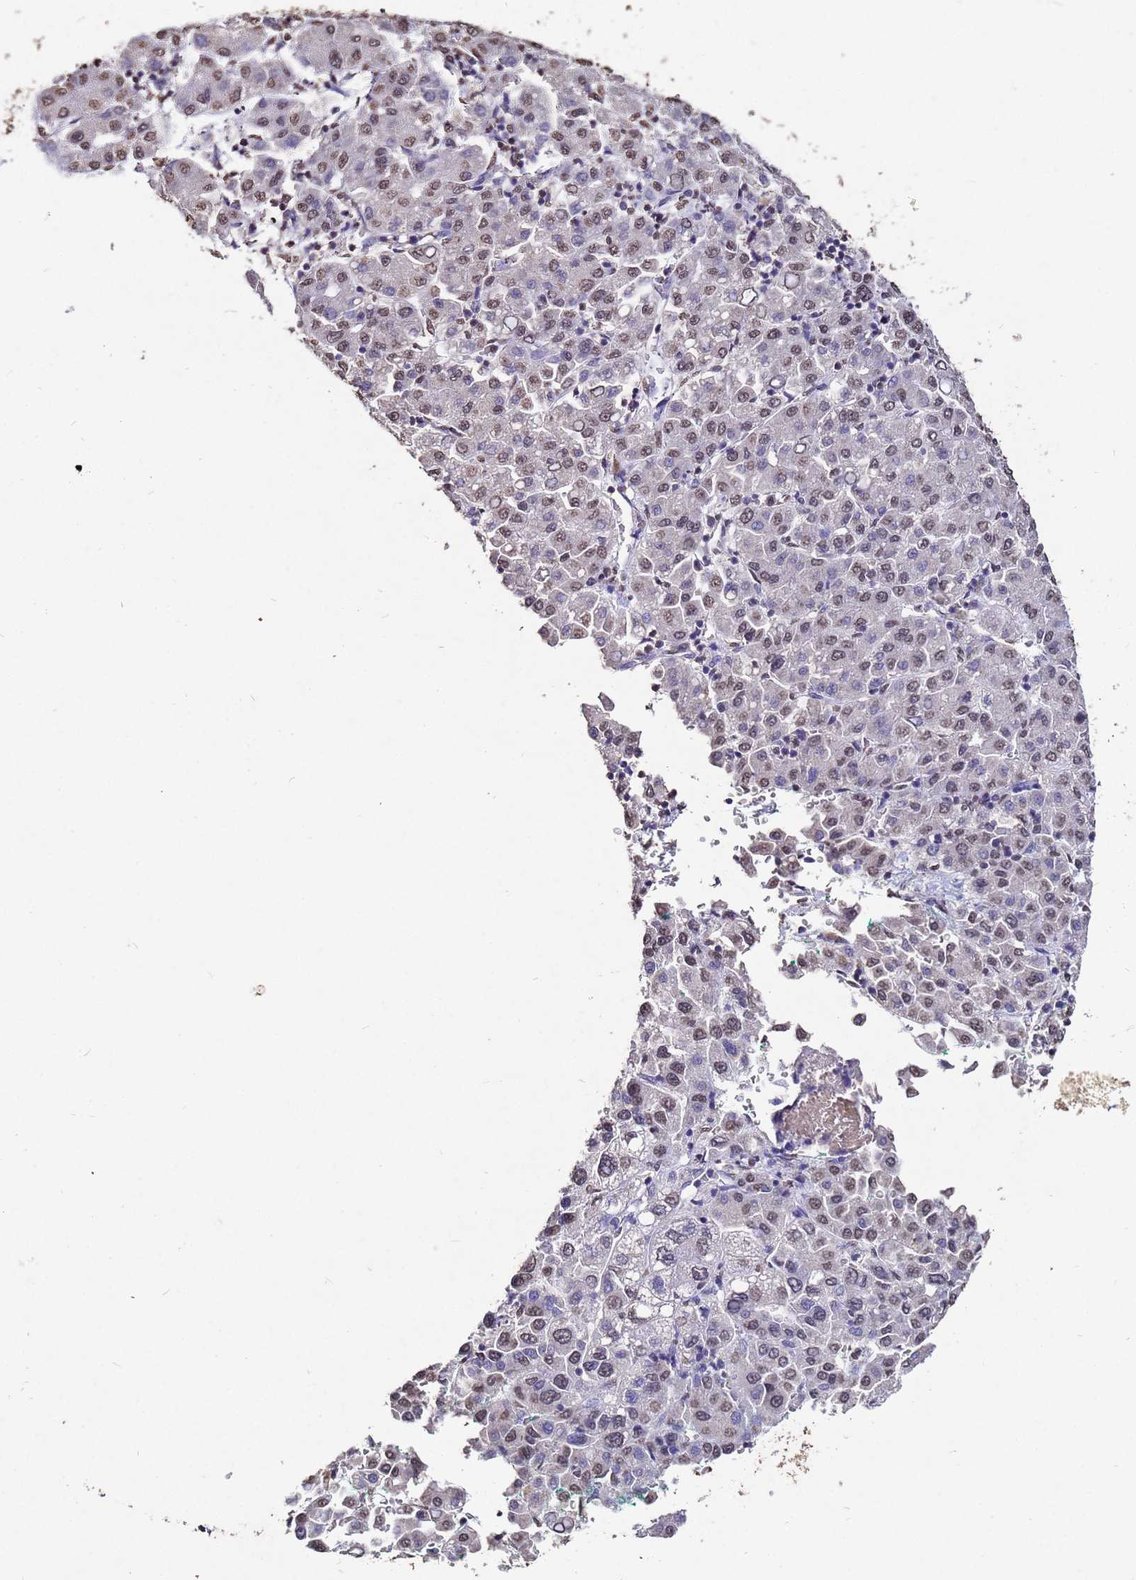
{"staining": {"intensity": "moderate", "quantity": "25%-75%", "location": "nuclear"}, "tissue": "liver cancer", "cell_type": "Tumor cells", "image_type": "cancer", "snomed": [{"axis": "morphology", "description": "Carcinoma, Hepatocellular, NOS"}, {"axis": "topography", "description": "Liver"}], "caption": "Brown immunohistochemical staining in hepatocellular carcinoma (liver) demonstrates moderate nuclear positivity in about 25%-75% of tumor cells.", "gene": "MYOCD", "patient": {"sex": "male", "age": 65}}